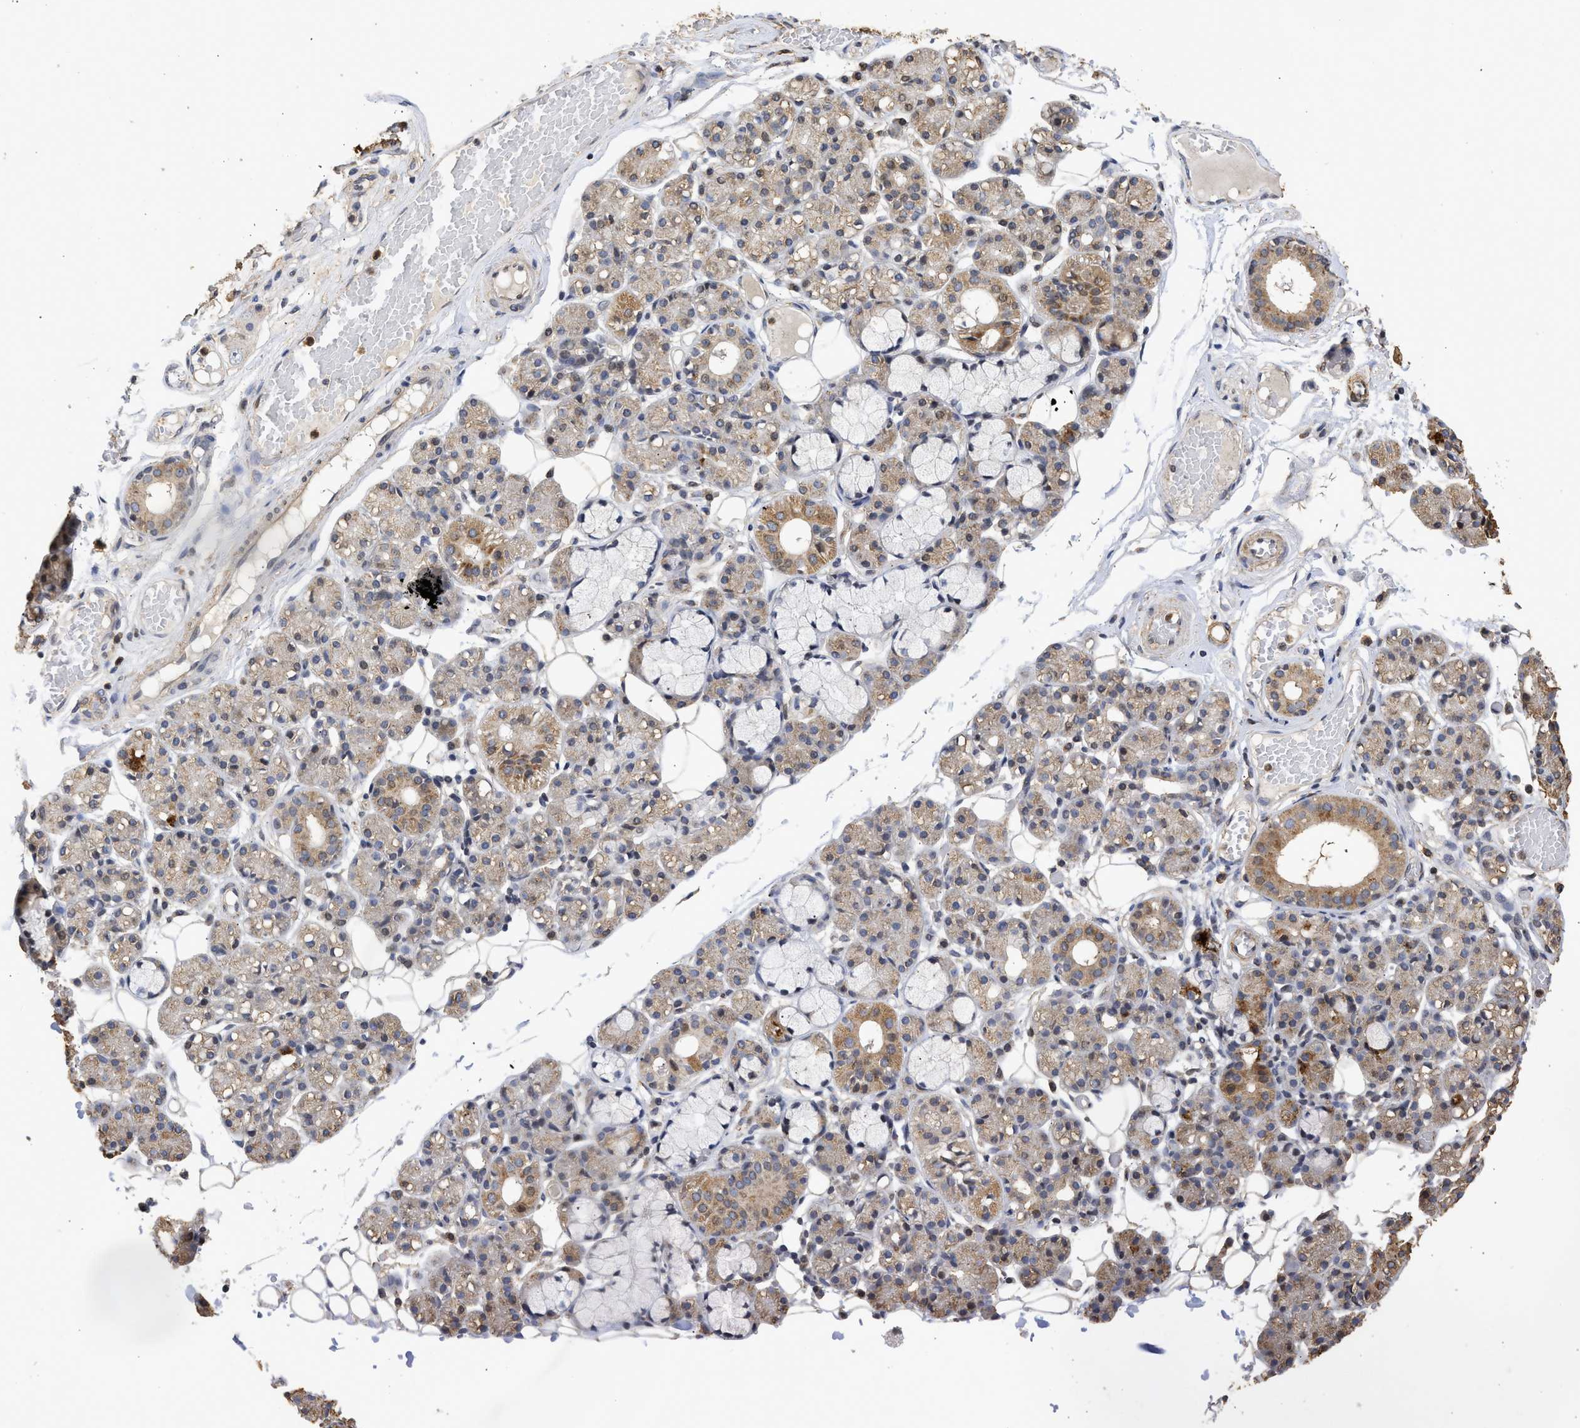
{"staining": {"intensity": "moderate", "quantity": "<25%", "location": "cytoplasmic/membranous"}, "tissue": "salivary gland", "cell_type": "Glandular cells", "image_type": "normal", "snomed": [{"axis": "morphology", "description": "Normal tissue, NOS"}, {"axis": "topography", "description": "Salivary gland"}], "caption": "High-power microscopy captured an immunohistochemistry photomicrograph of unremarkable salivary gland, revealing moderate cytoplasmic/membranous positivity in about <25% of glandular cells. (DAB IHC, brown staining for protein, blue staining for nuclei).", "gene": "ENSG00000142539", "patient": {"sex": "male", "age": 63}}